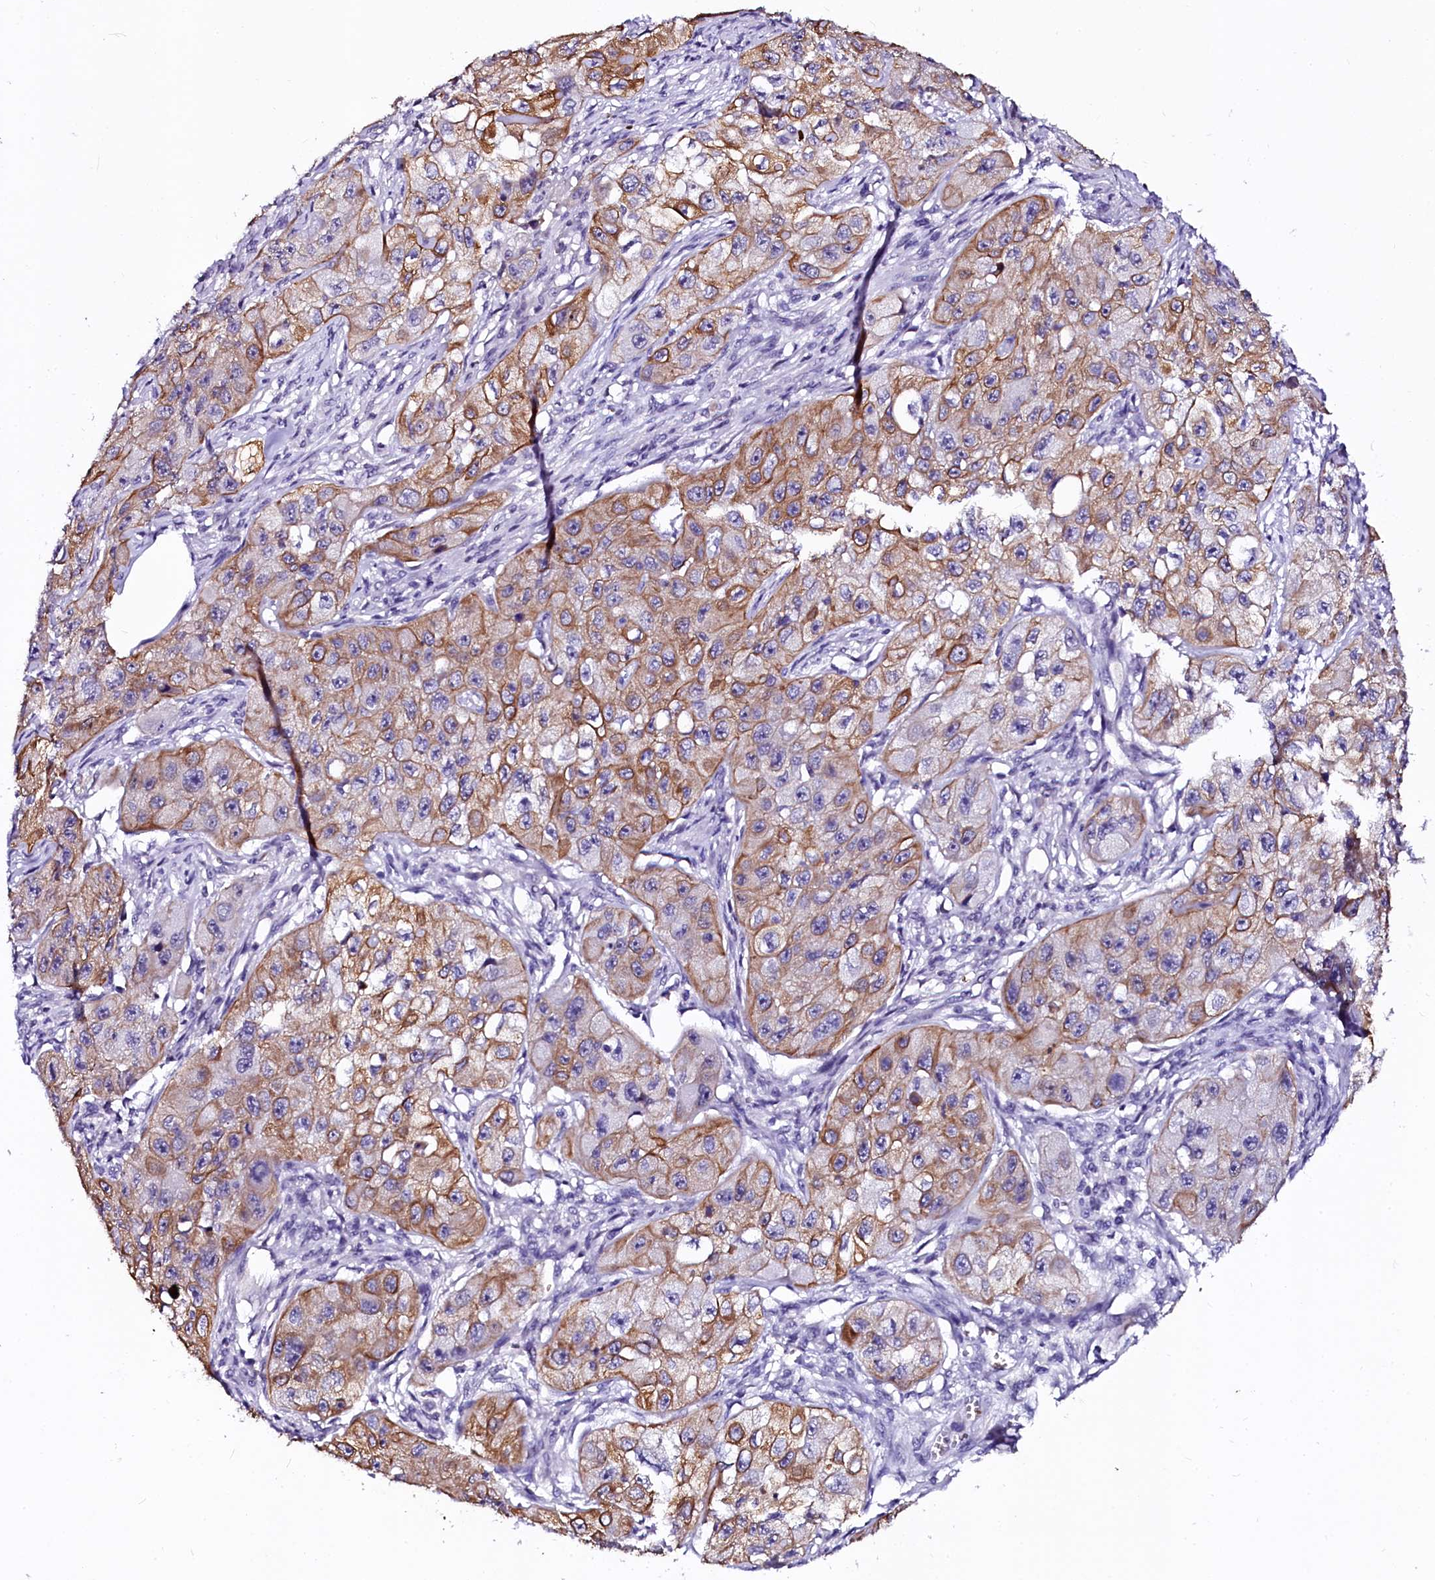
{"staining": {"intensity": "moderate", "quantity": ">75%", "location": "cytoplasmic/membranous"}, "tissue": "skin cancer", "cell_type": "Tumor cells", "image_type": "cancer", "snomed": [{"axis": "morphology", "description": "Squamous cell carcinoma, NOS"}, {"axis": "topography", "description": "Skin"}, {"axis": "topography", "description": "Subcutis"}], "caption": "IHC histopathology image of skin cancer stained for a protein (brown), which displays medium levels of moderate cytoplasmic/membranous staining in about >75% of tumor cells.", "gene": "CTDSPL2", "patient": {"sex": "male", "age": 73}}